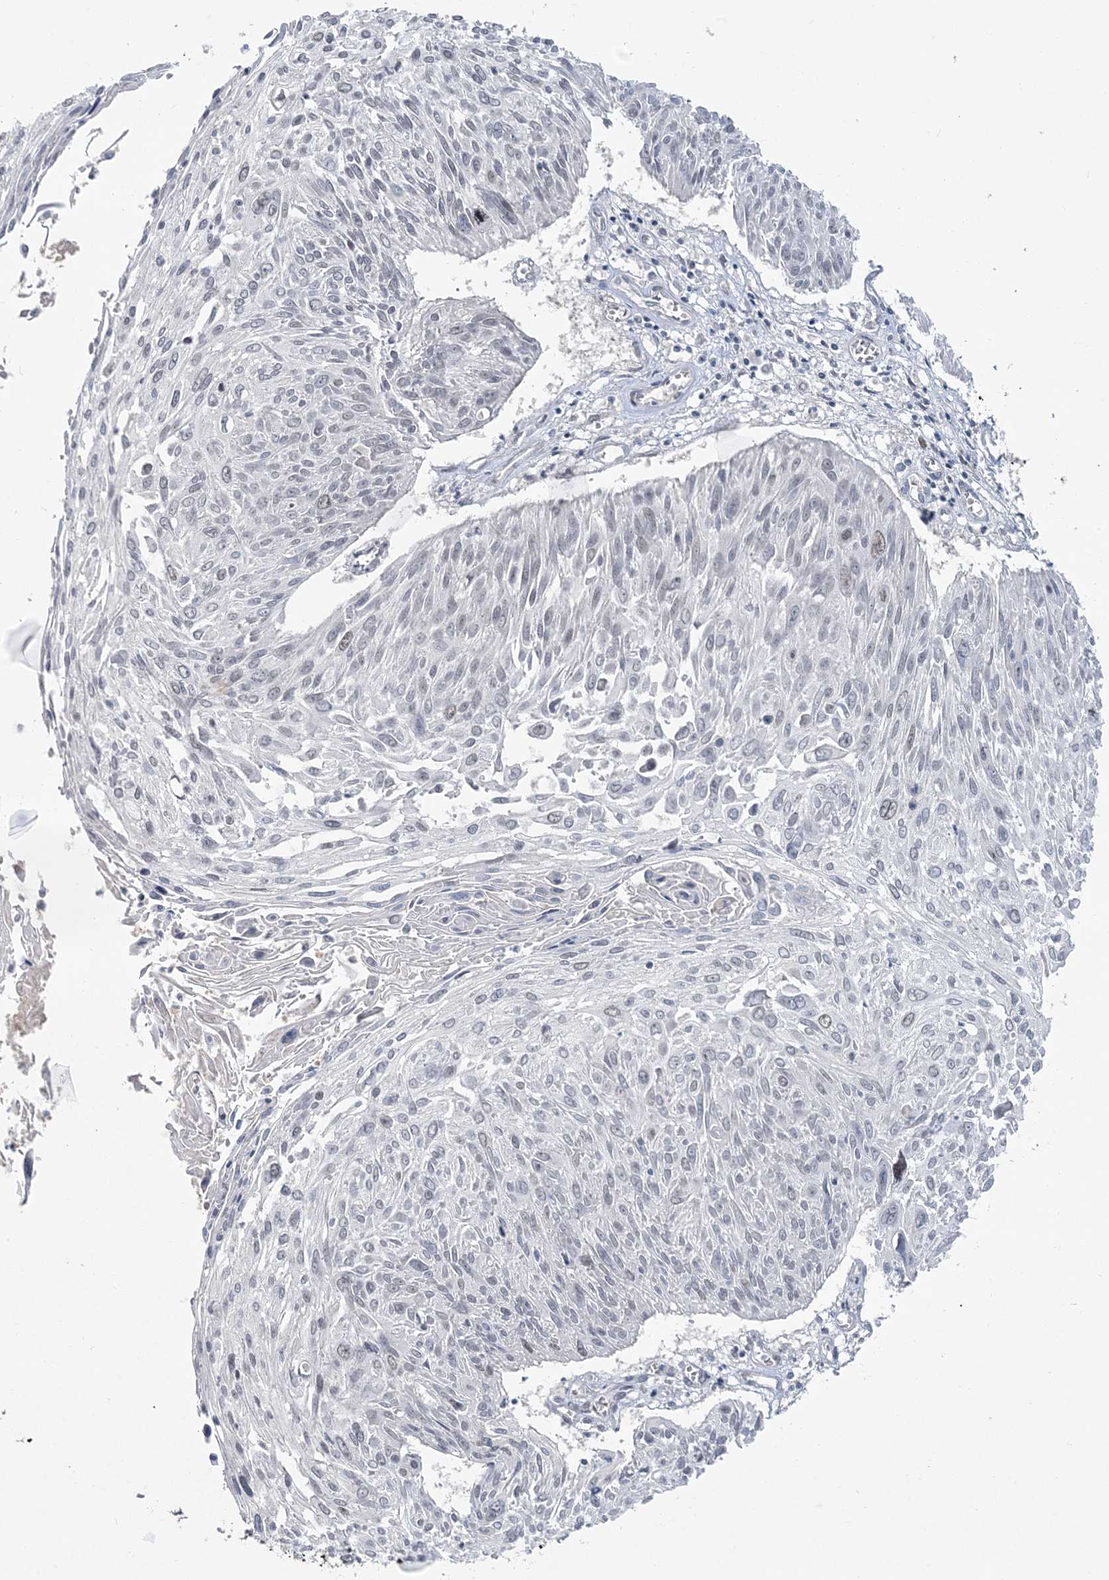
{"staining": {"intensity": "negative", "quantity": "none", "location": "none"}, "tissue": "cervical cancer", "cell_type": "Tumor cells", "image_type": "cancer", "snomed": [{"axis": "morphology", "description": "Squamous cell carcinoma, NOS"}, {"axis": "topography", "description": "Cervix"}], "caption": "IHC image of neoplastic tissue: human squamous cell carcinoma (cervical) stained with DAB (3,3'-diaminobenzidine) displays no significant protein expression in tumor cells.", "gene": "LEXM", "patient": {"sex": "female", "age": 51}}